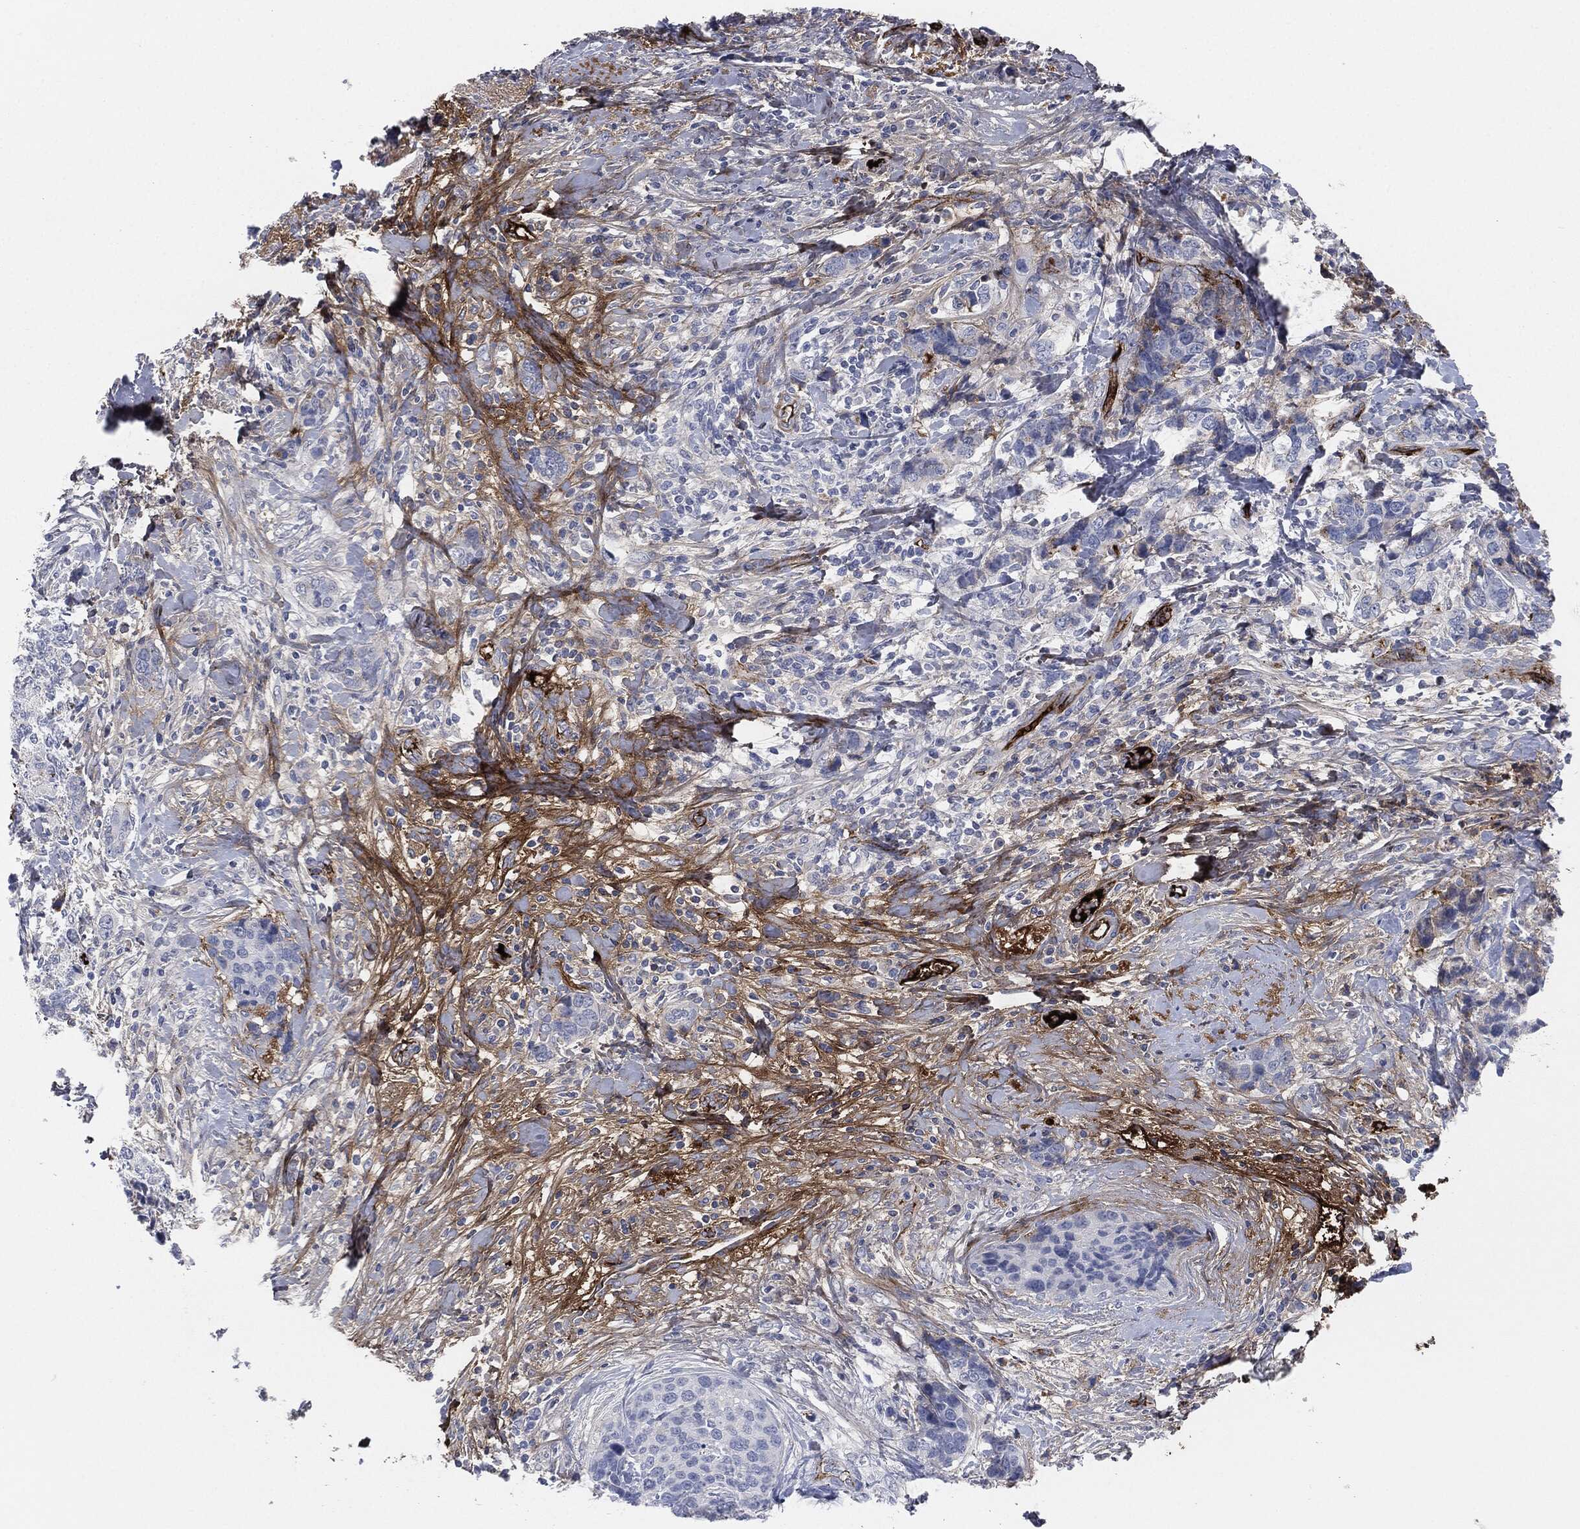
{"staining": {"intensity": "negative", "quantity": "none", "location": "none"}, "tissue": "breast cancer", "cell_type": "Tumor cells", "image_type": "cancer", "snomed": [{"axis": "morphology", "description": "Lobular carcinoma"}, {"axis": "topography", "description": "Breast"}], "caption": "Tumor cells show no significant protein positivity in lobular carcinoma (breast).", "gene": "APOB", "patient": {"sex": "female", "age": 59}}